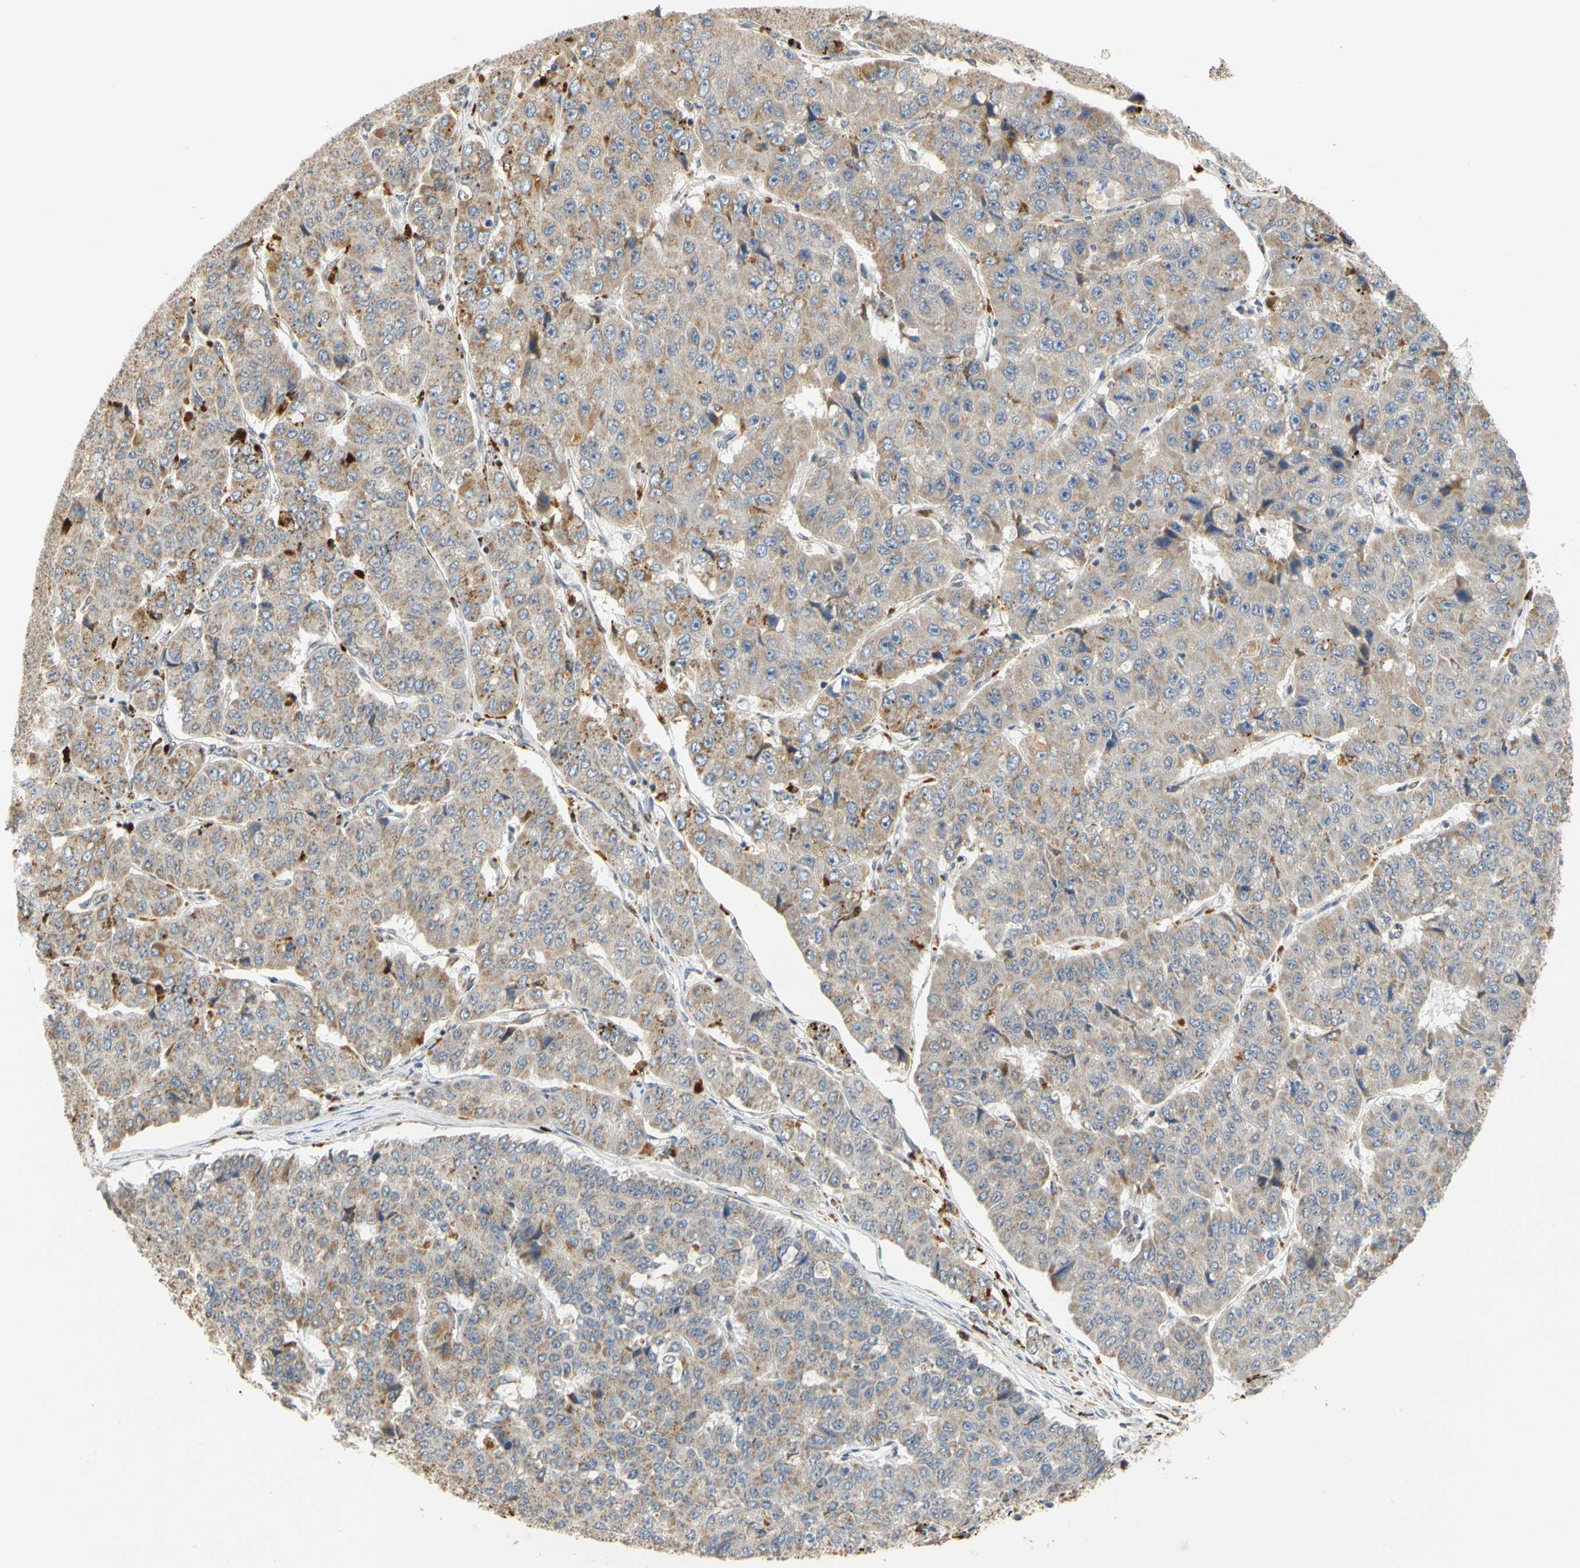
{"staining": {"intensity": "weak", "quantity": ">75%", "location": "cytoplasmic/membranous"}, "tissue": "pancreatic cancer", "cell_type": "Tumor cells", "image_type": "cancer", "snomed": [{"axis": "morphology", "description": "Adenocarcinoma, NOS"}, {"axis": "topography", "description": "Pancreas"}], "caption": "IHC of pancreatic adenocarcinoma reveals low levels of weak cytoplasmic/membranous staining in about >75% of tumor cells. (DAB (3,3'-diaminobenzidine) = brown stain, brightfield microscopy at high magnification).", "gene": "SFXN3", "patient": {"sex": "male", "age": 50}}